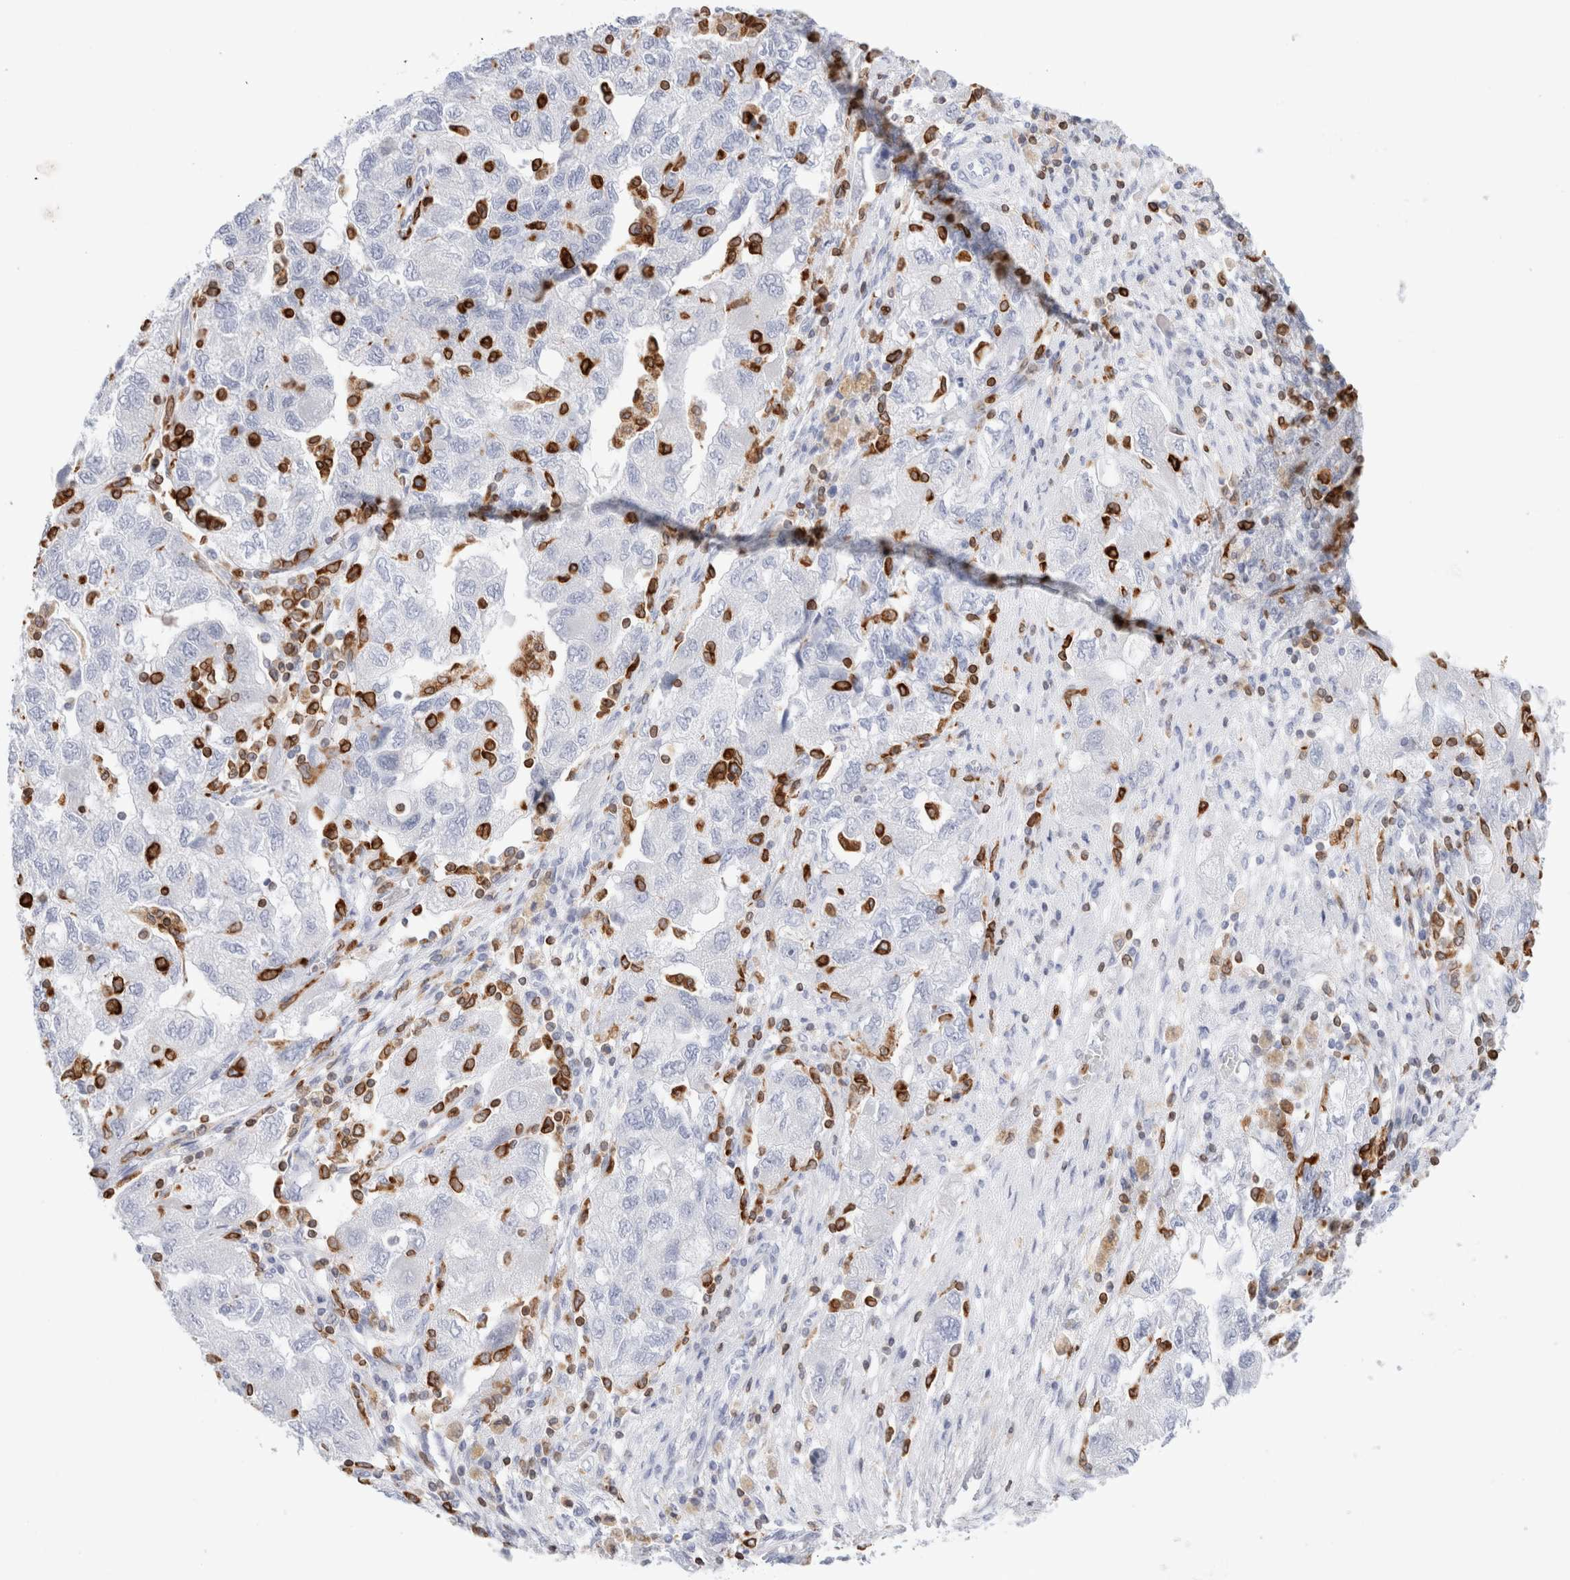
{"staining": {"intensity": "negative", "quantity": "none", "location": "none"}, "tissue": "ovarian cancer", "cell_type": "Tumor cells", "image_type": "cancer", "snomed": [{"axis": "morphology", "description": "Carcinoma, NOS"}, {"axis": "morphology", "description": "Cystadenocarcinoma, serous, NOS"}, {"axis": "topography", "description": "Ovary"}], "caption": "Immunohistochemical staining of ovarian cancer demonstrates no significant expression in tumor cells.", "gene": "ALOX5AP", "patient": {"sex": "female", "age": 69}}